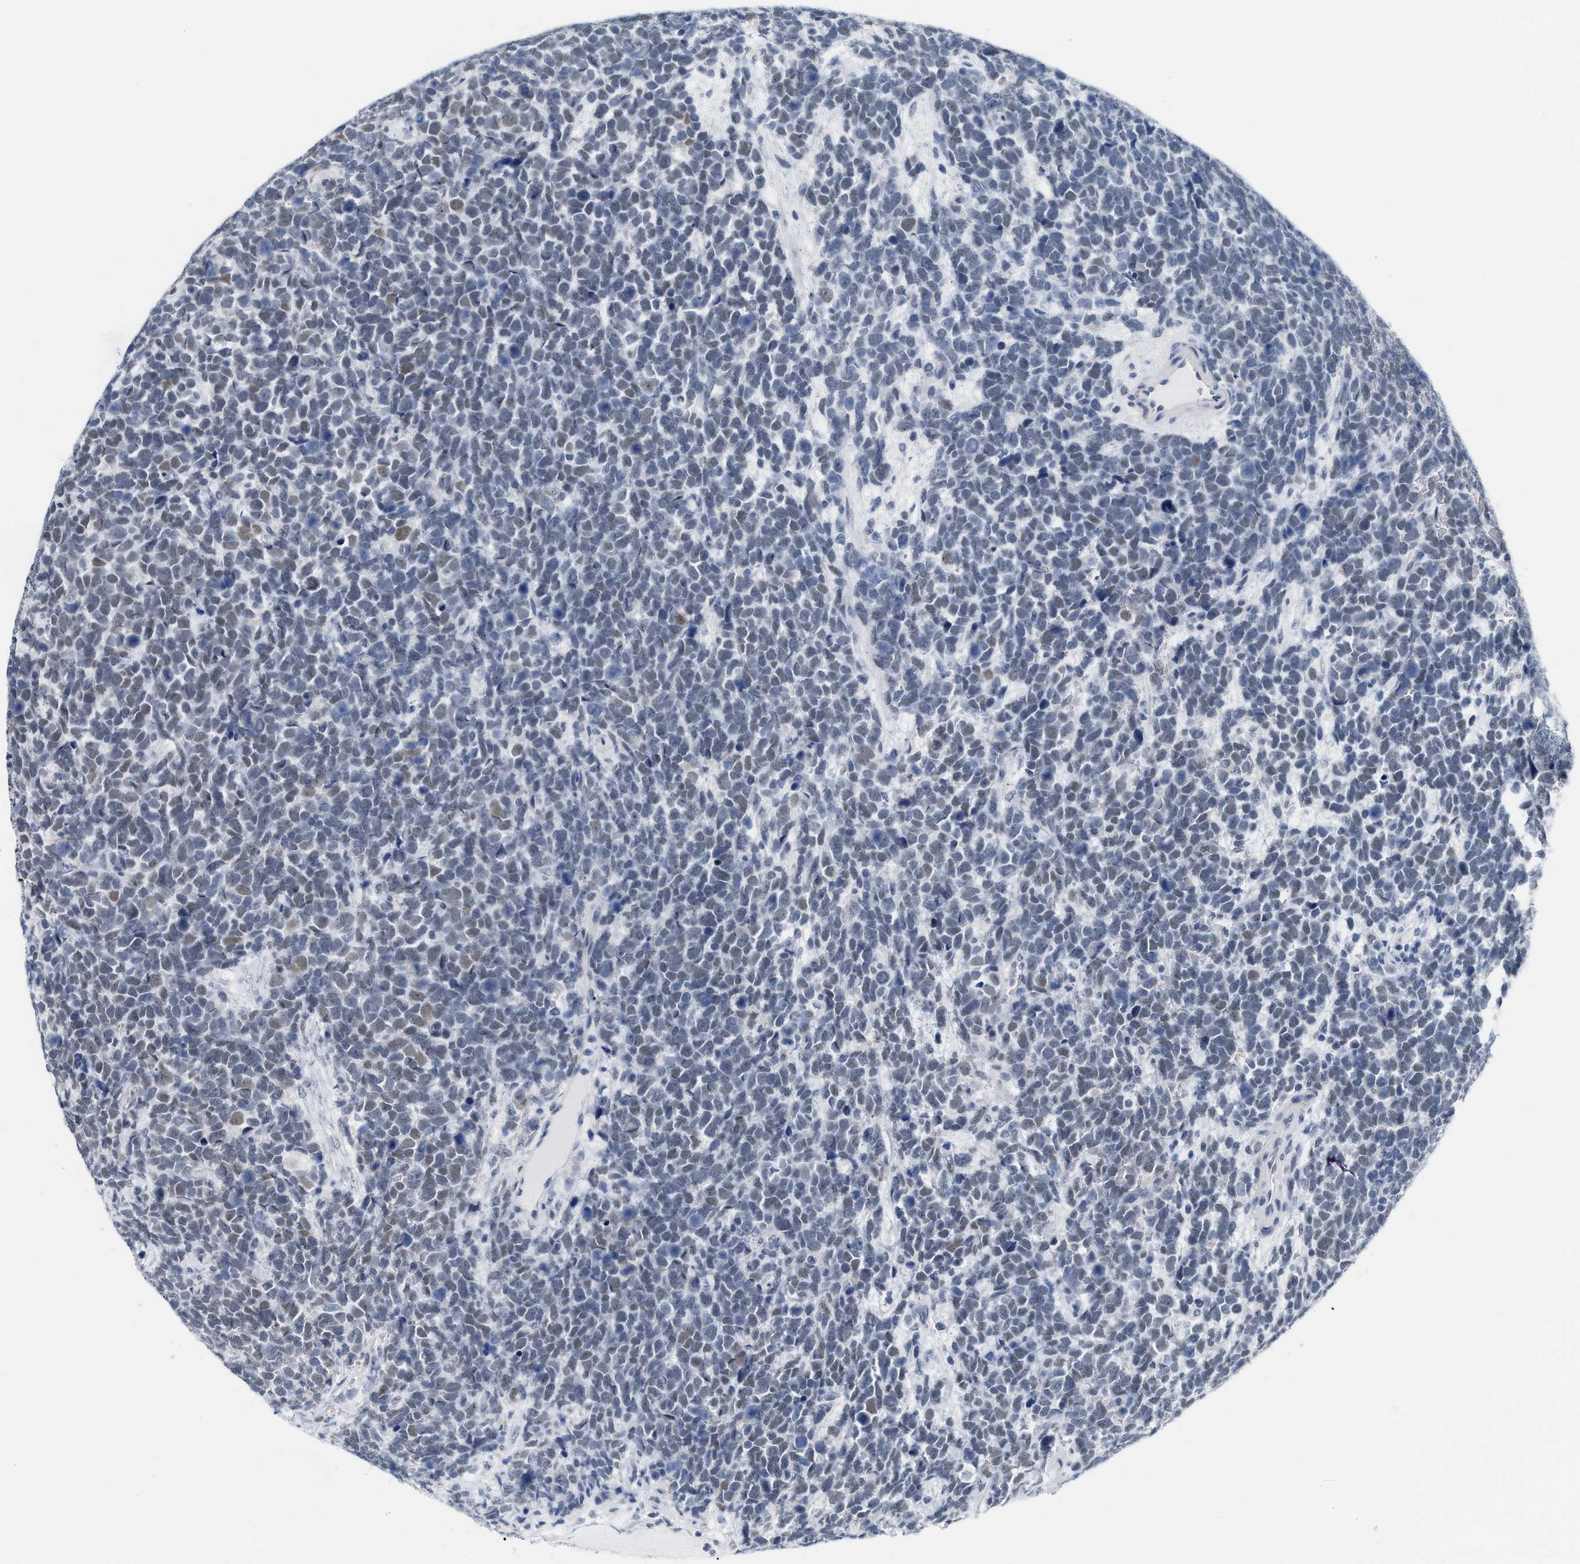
{"staining": {"intensity": "weak", "quantity": "25%-75%", "location": "nuclear"}, "tissue": "urothelial cancer", "cell_type": "Tumor cells", "image_type": "cancer", "snomed": [{"axis": "morphology", "description": "Urothelial carcinoma, High grade"}, {"axis": "topography", "description": "Urinary bladder"}], "caption": "Urothelial carcinoma (high-grade) stained for a protein (brown) exhibits weak nuclear positive staining in approximately 25%-75% of tumor cells.", "gene": "XIRP1", "patient": {"sex": "female", "age": 82}}